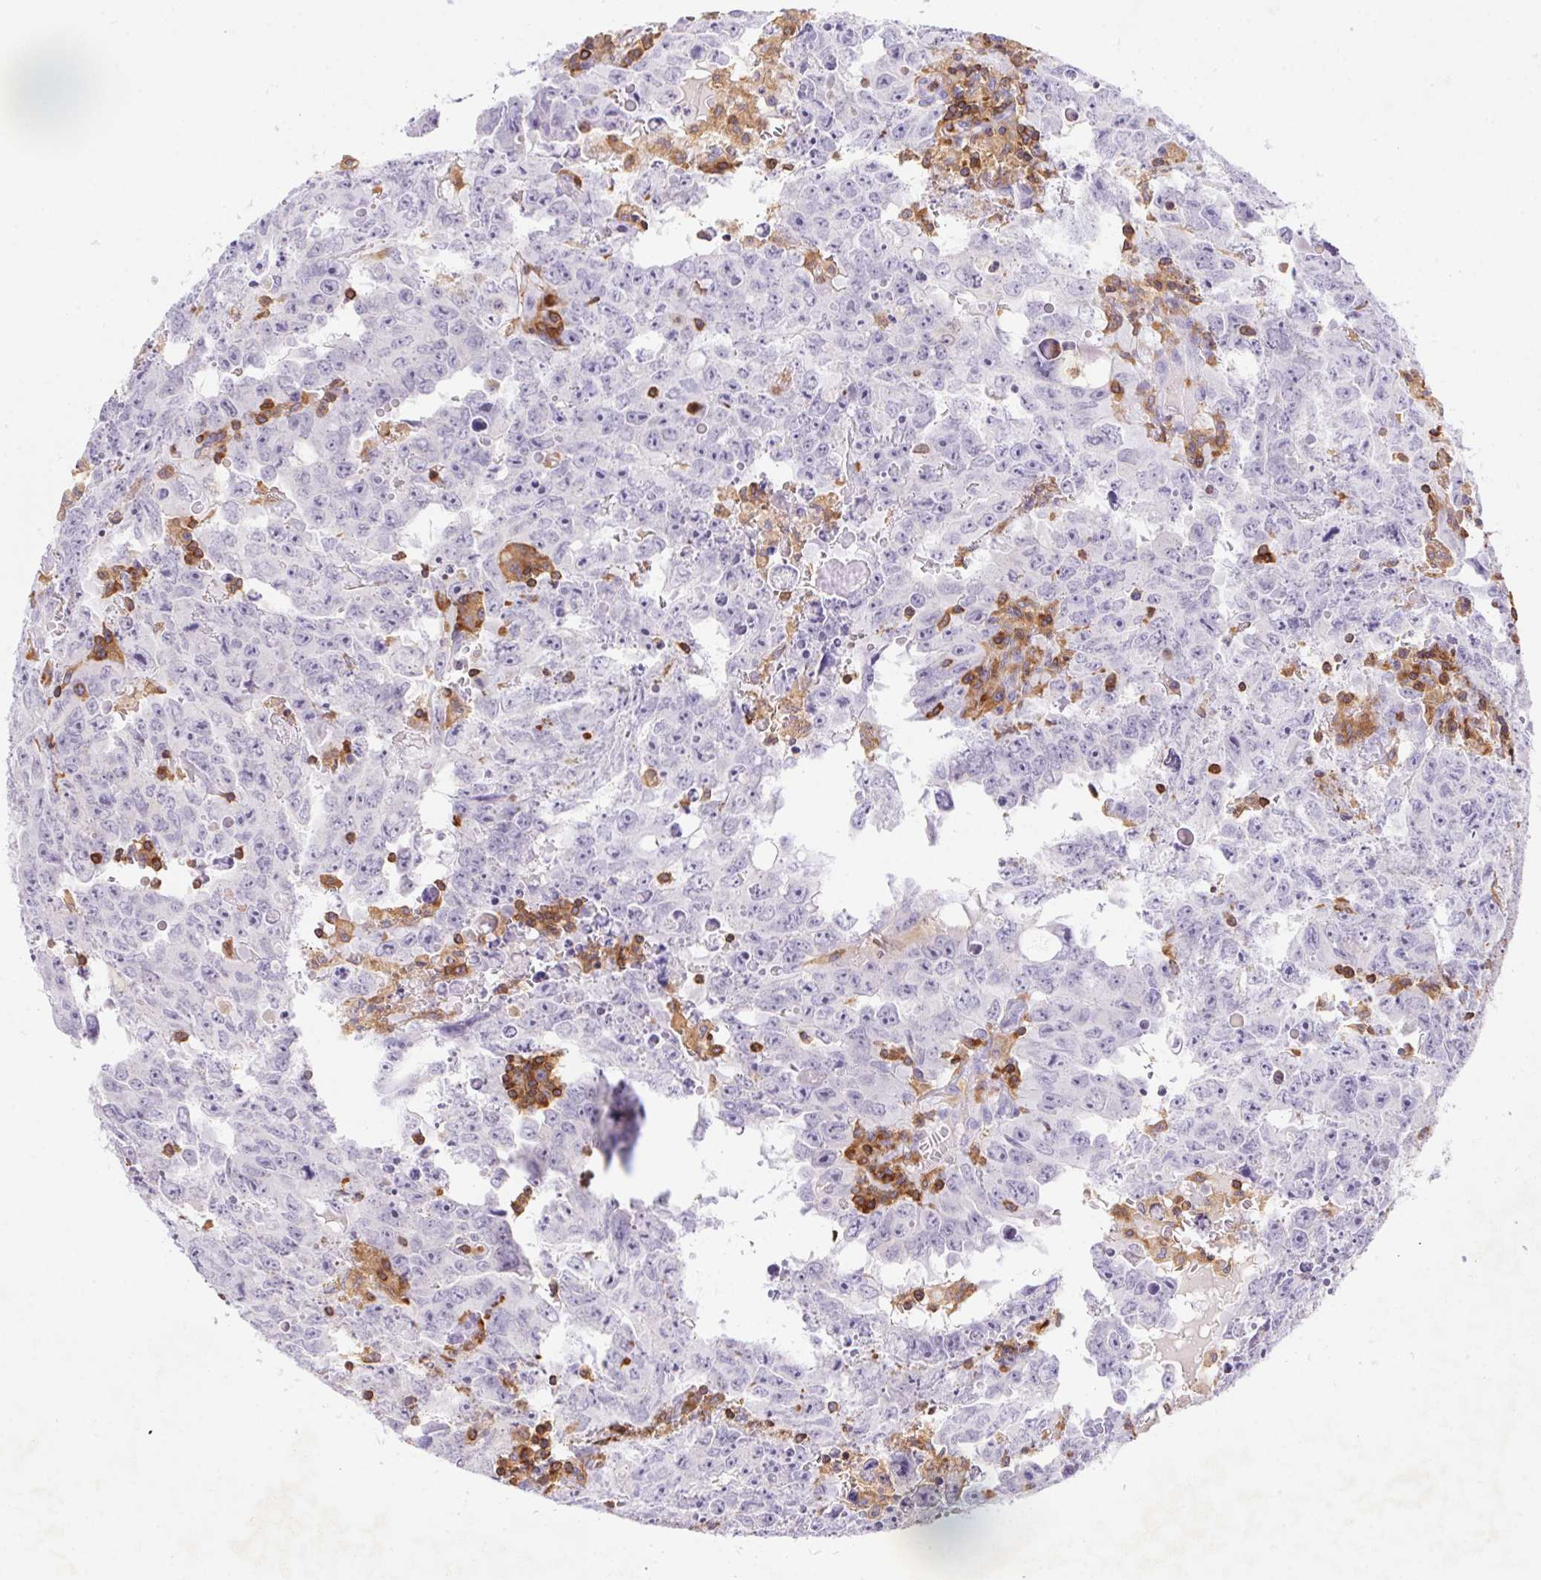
{"staining": {"intensity": "negative", "quantity": "none", "location": "none"}, "tissue": "testis cancer", "cell_type": "Tumor cells", "image_type": "cancer", "snomed": [{"axis": "morphology", "description": "Carcinoma, Embryonal, NOS"}, {"axis": "topography", "description": "Testis"}], "caption": "A micrograph of testis cancer (embryonal carcinoma) stained for a protein reveals no brown staining in tumor cells.", "gene": "APBB1IP", "patient": {"sex": "male", "age": 22}}